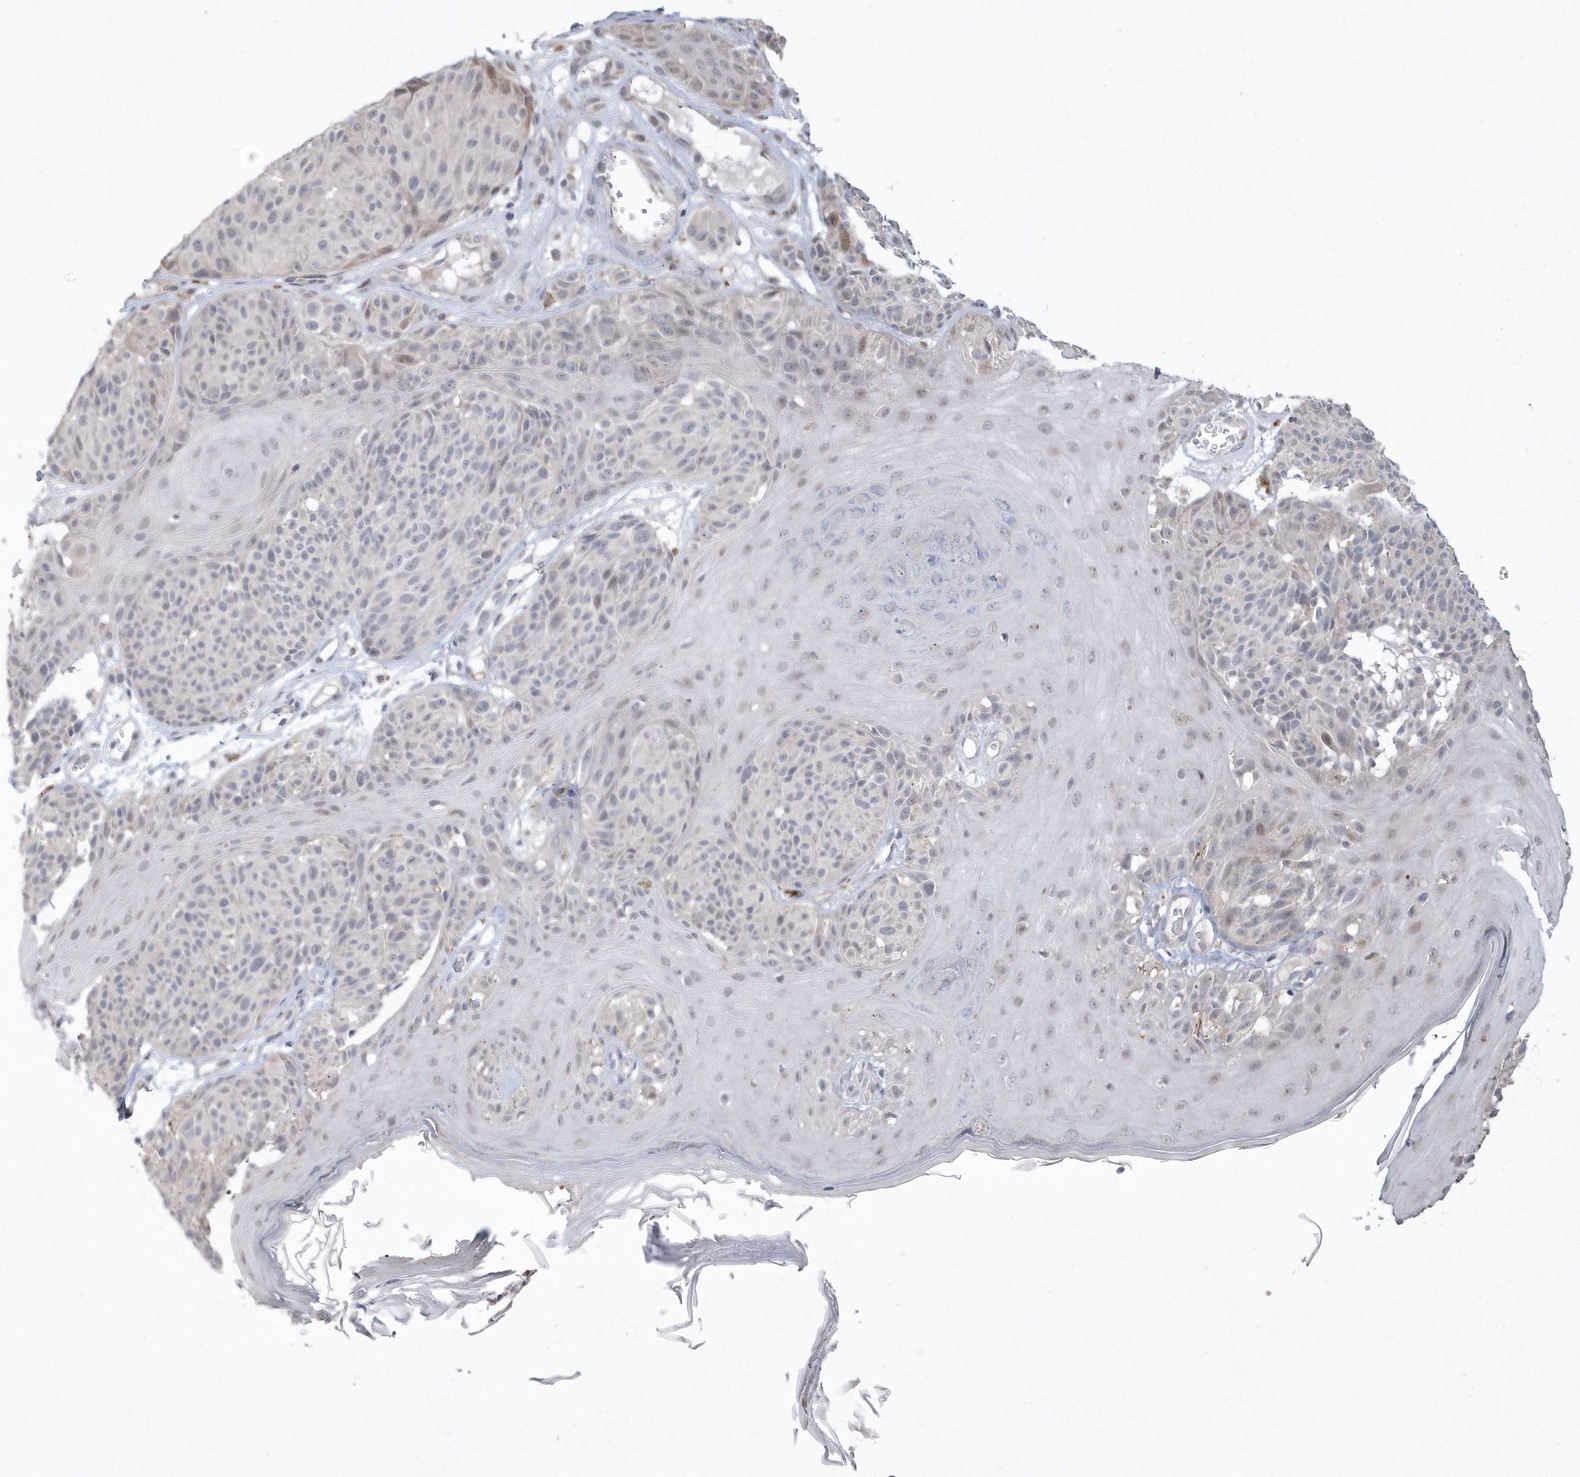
{"staining": {"intensity": "weak", "quantity": "<25%", "location": "nuclear"}, "tissue": "melanoma", "cell_type": "Tumor cells", "image_type": "cancer", "snomed": [{"axis": "morphology", "description": "Malignant melanoma, NOS"}, {"axis": "topography", "description": "Skin"}], "caption": "Tumor cells are negative for brown protein staining in melanoma. Brightfield microscopy of immunohistochemistry stained with DAB (3,3'-diaminobenzidine) (brown) and hematoxylin (blue), captured at high magnification.", "gene": "TSPEAR", "patient": {"sex": "male", "age": 83}}